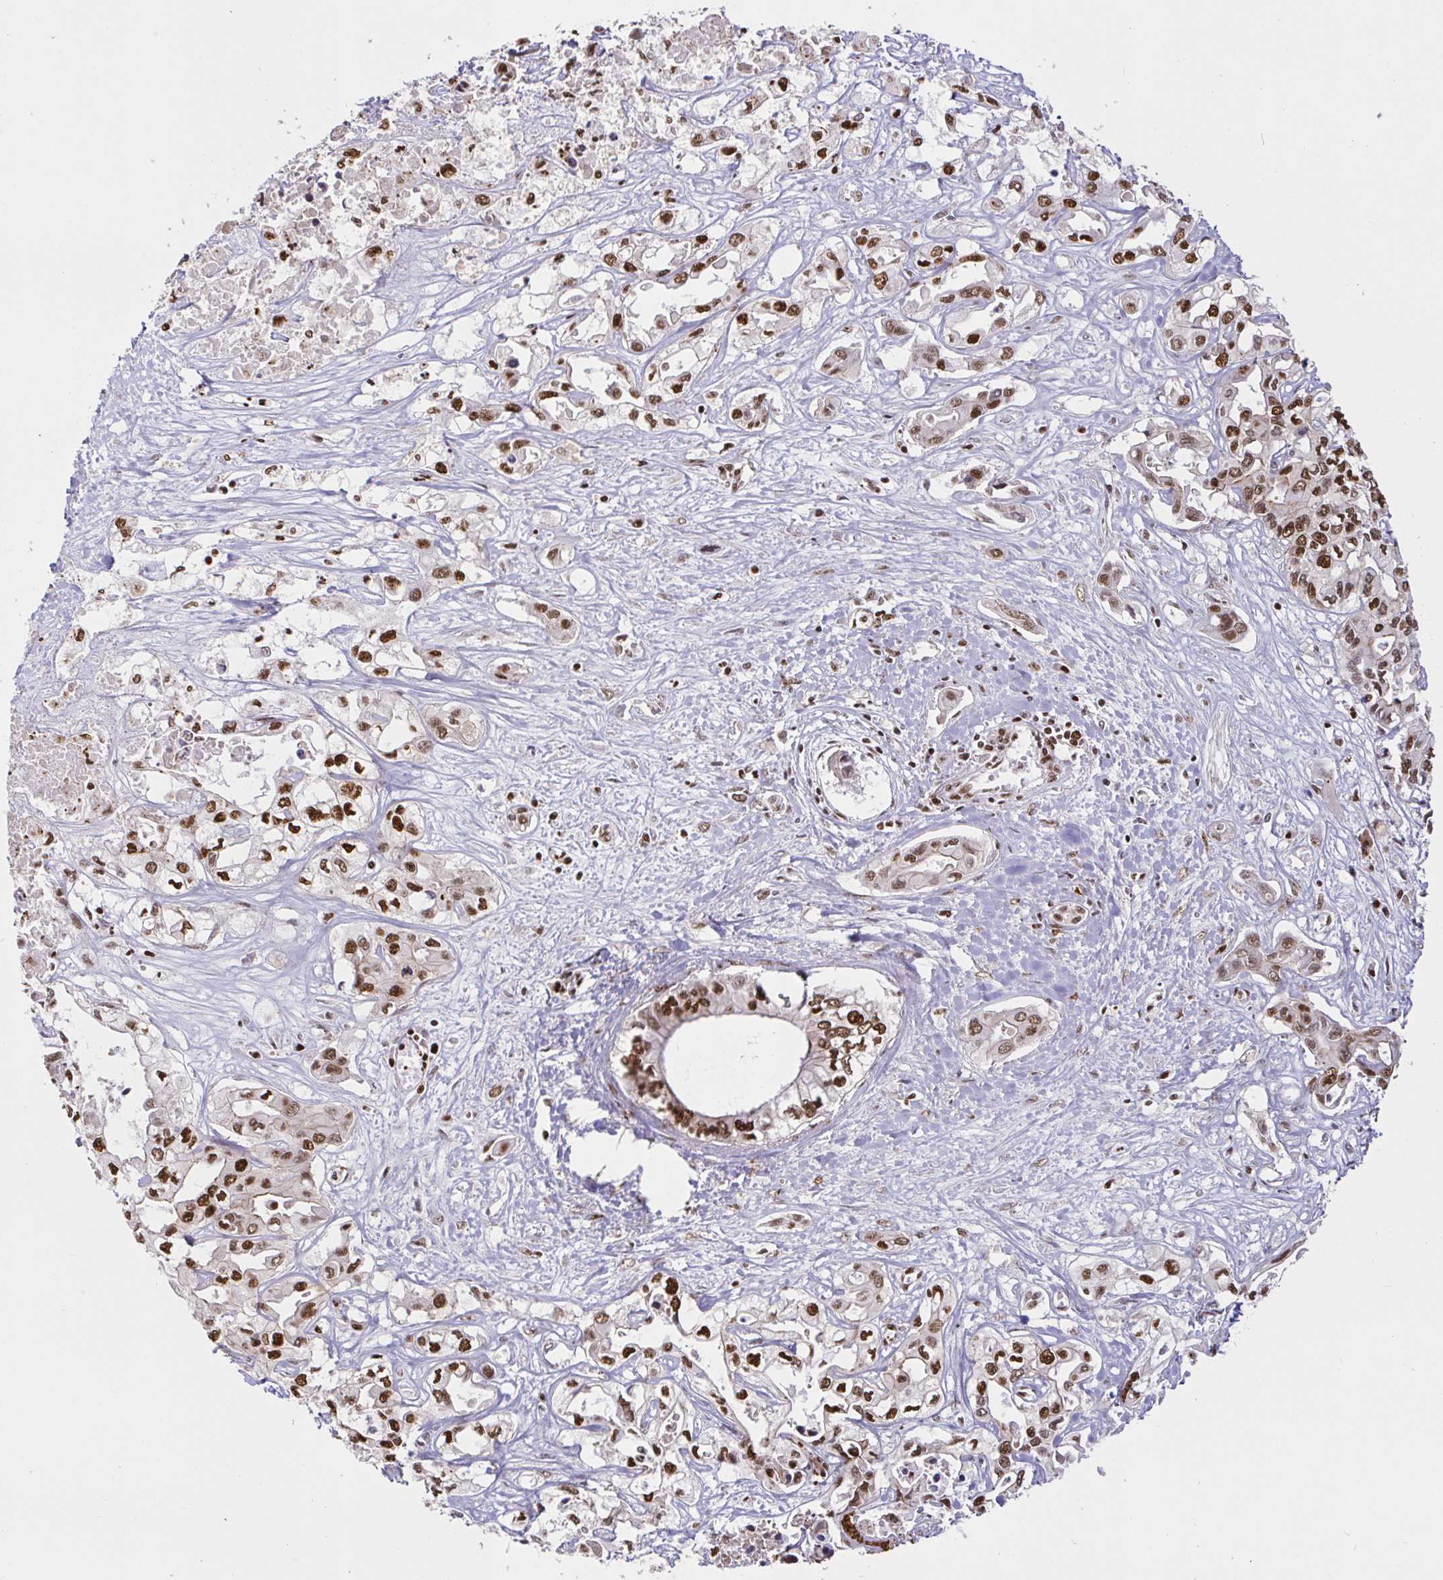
{"staining": {"intensity": "moderate", "quantity": "25%-75%", "location": "nuclear"}, "tissue": "liver cancer", "cell_type": "Tumor cells", "image_type": "cancer", "snomed": [{"axis": "morphology", "description": "Cholangiocarcinoma"}, {"axis": "topography", "description": "Liver"}], "caption": "There is medium levels of moderate nuclear expression in tumor cells of liver cholangiocarcinoma, as demonstrated by immunohistochemical staining (brown color).", "gene": "SP3", "patient": {"sex": "female", "age": 64}}